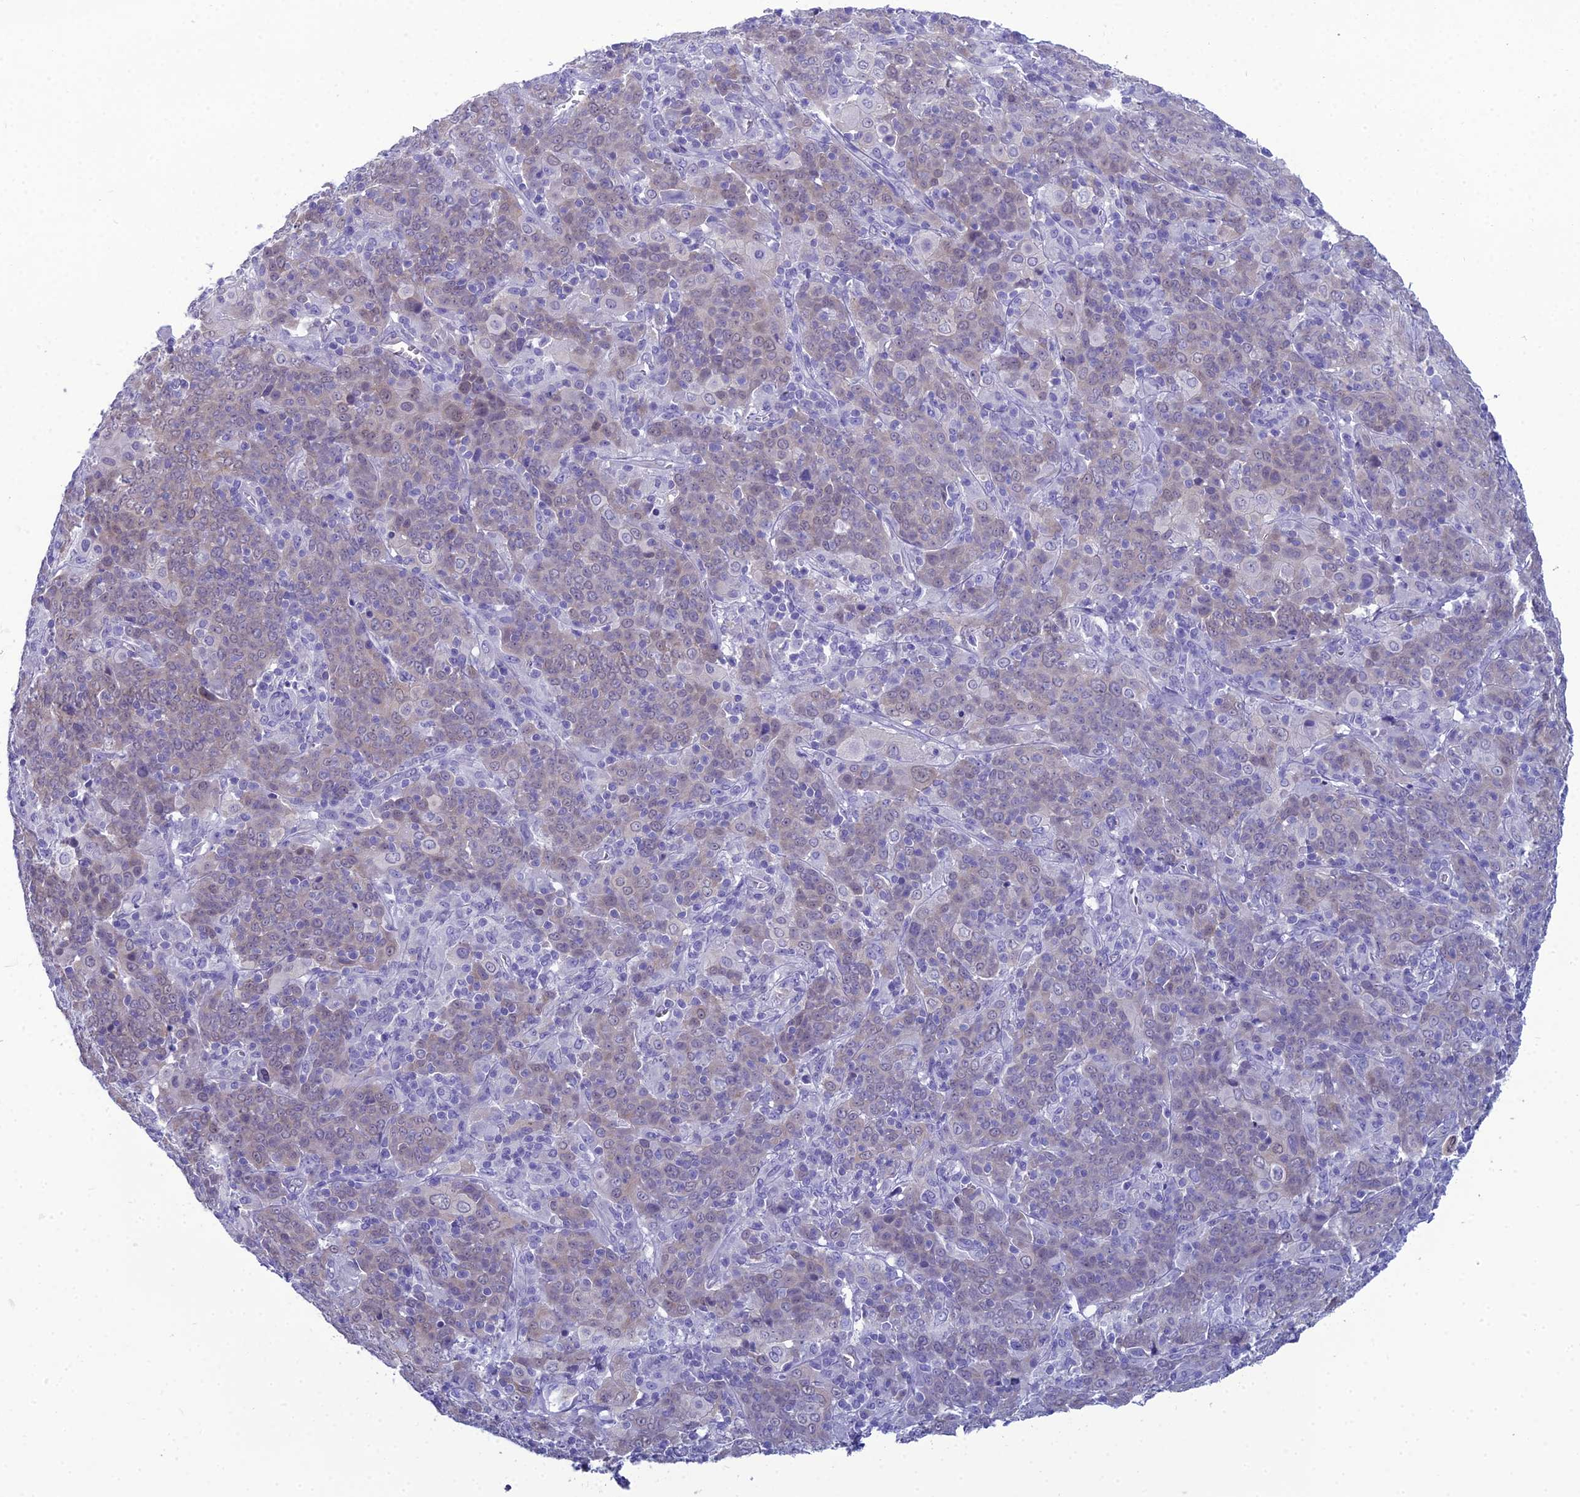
{"staining": {"intensity": "negative", "quantity": "none", "location": "none"}, "tissue": "cervical cancer", "cell_type": "Tumor cells", "image_type": "cancer", "snomed": [{"axis": "morphology", "description": "Squamous cell carcinoma, NOS"}, {"axis": "topography", "description": "Cervix"}], "caption": "DAB (3,3'-diaminobenzidine) immunohistochemical staining of cervical cancer (squamous cell carcinoma) displays no significant positivity in tumor cells.", "gene": "GNPNAT1", "patient": {"sex": "female", "age": 67}}